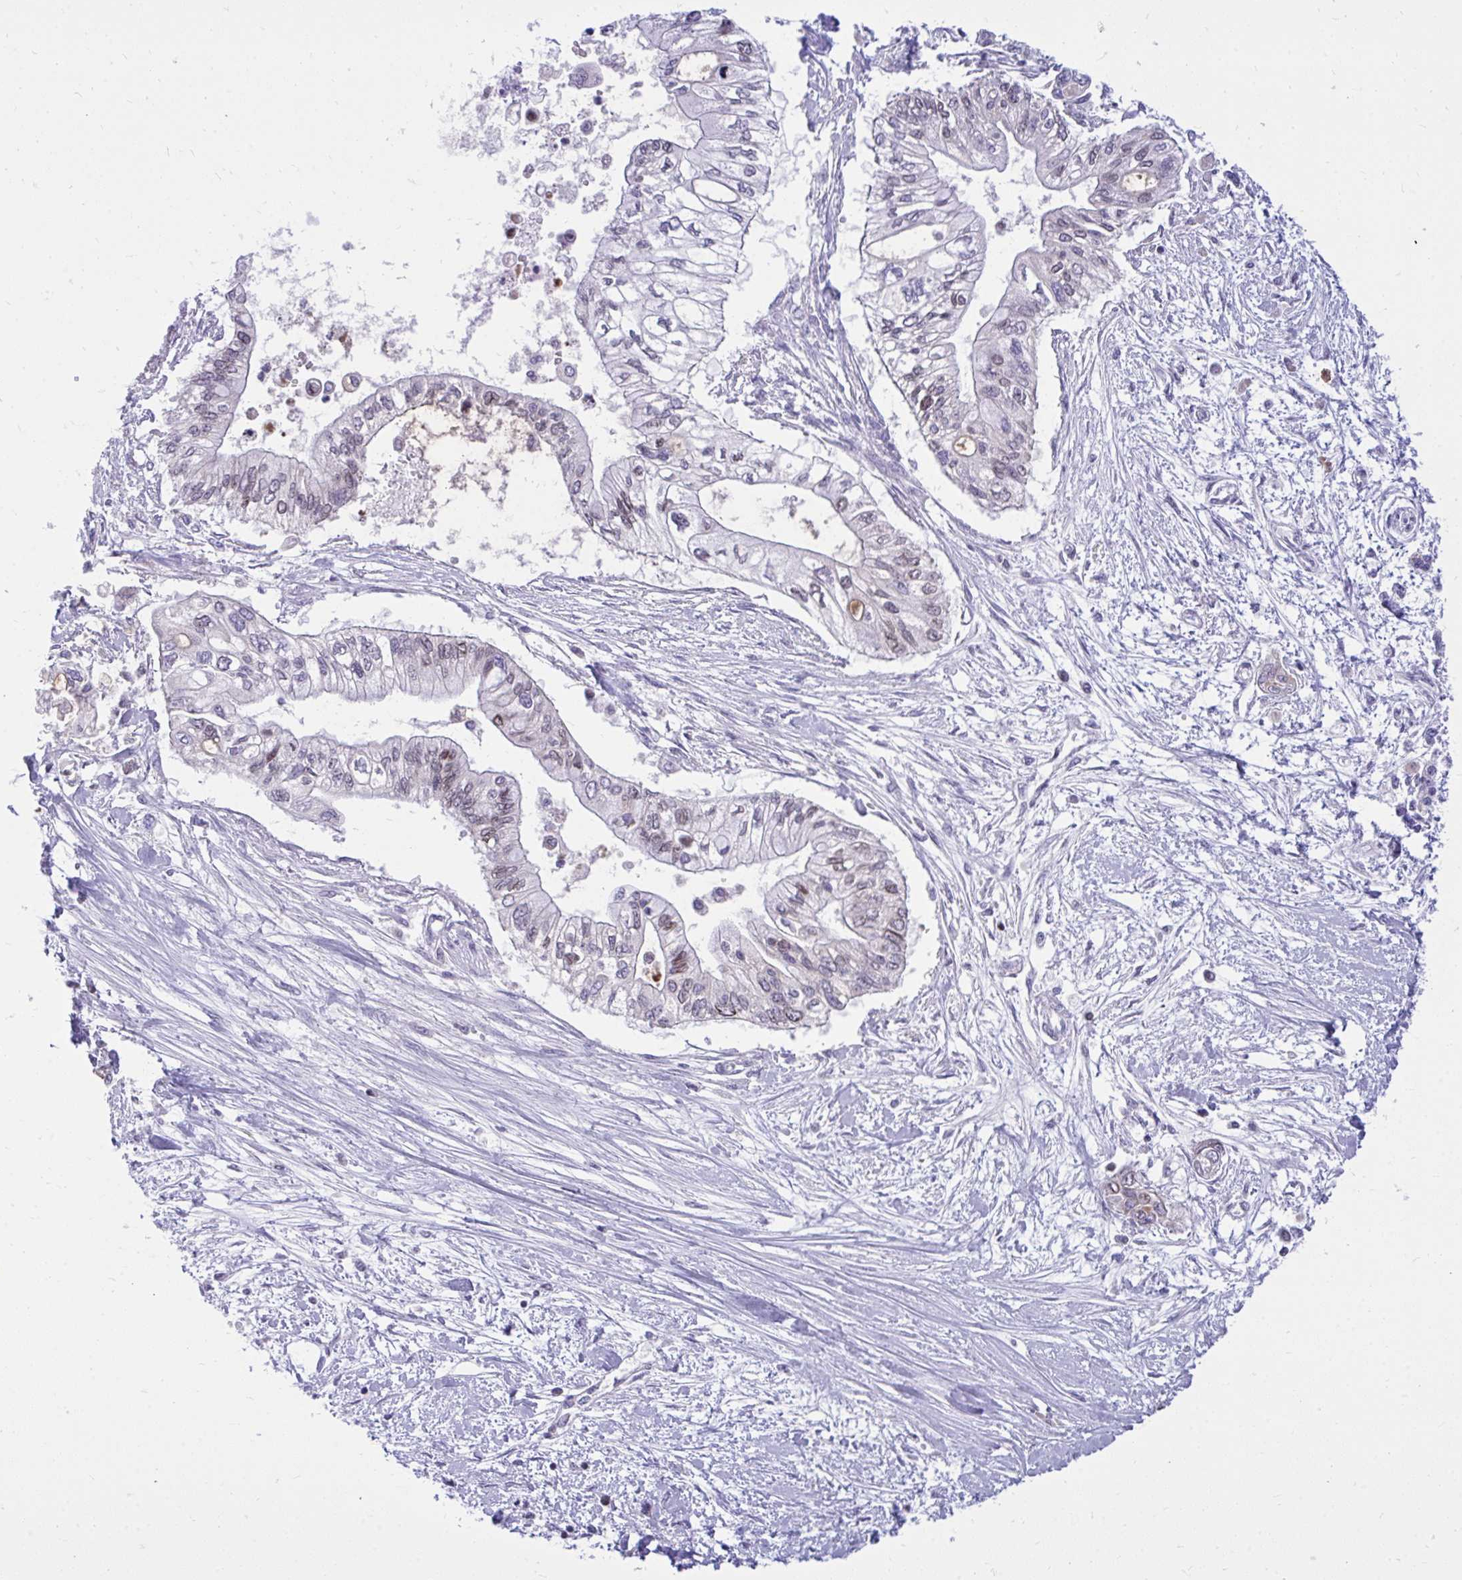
{"staining": {"intensity": "weak", "quantity": "<25%", "location": "cytoplasmic/membranous,nuclear"}, "tissue": "pancreatic cancer", "cell_type": "Tumor cells", "image_type": "cancer", "snomed": [{"axis": "morphology", "description": "Adenocarcinoma, NOS"}, {"axis": "topography", "description": "Pancreas"}], "caption": "Pancreatic cancer (adenocarcinoma) was stained to show a protein in brown. There is no significant expression in tumor cells. Brightfield microscopy of immunohistochemistry stained with DAB (brown) and hematoxylin (blue), captured at high magnification.", "gene": "RPS6KA2", "patient": {"sex": "female", "age": 77}}